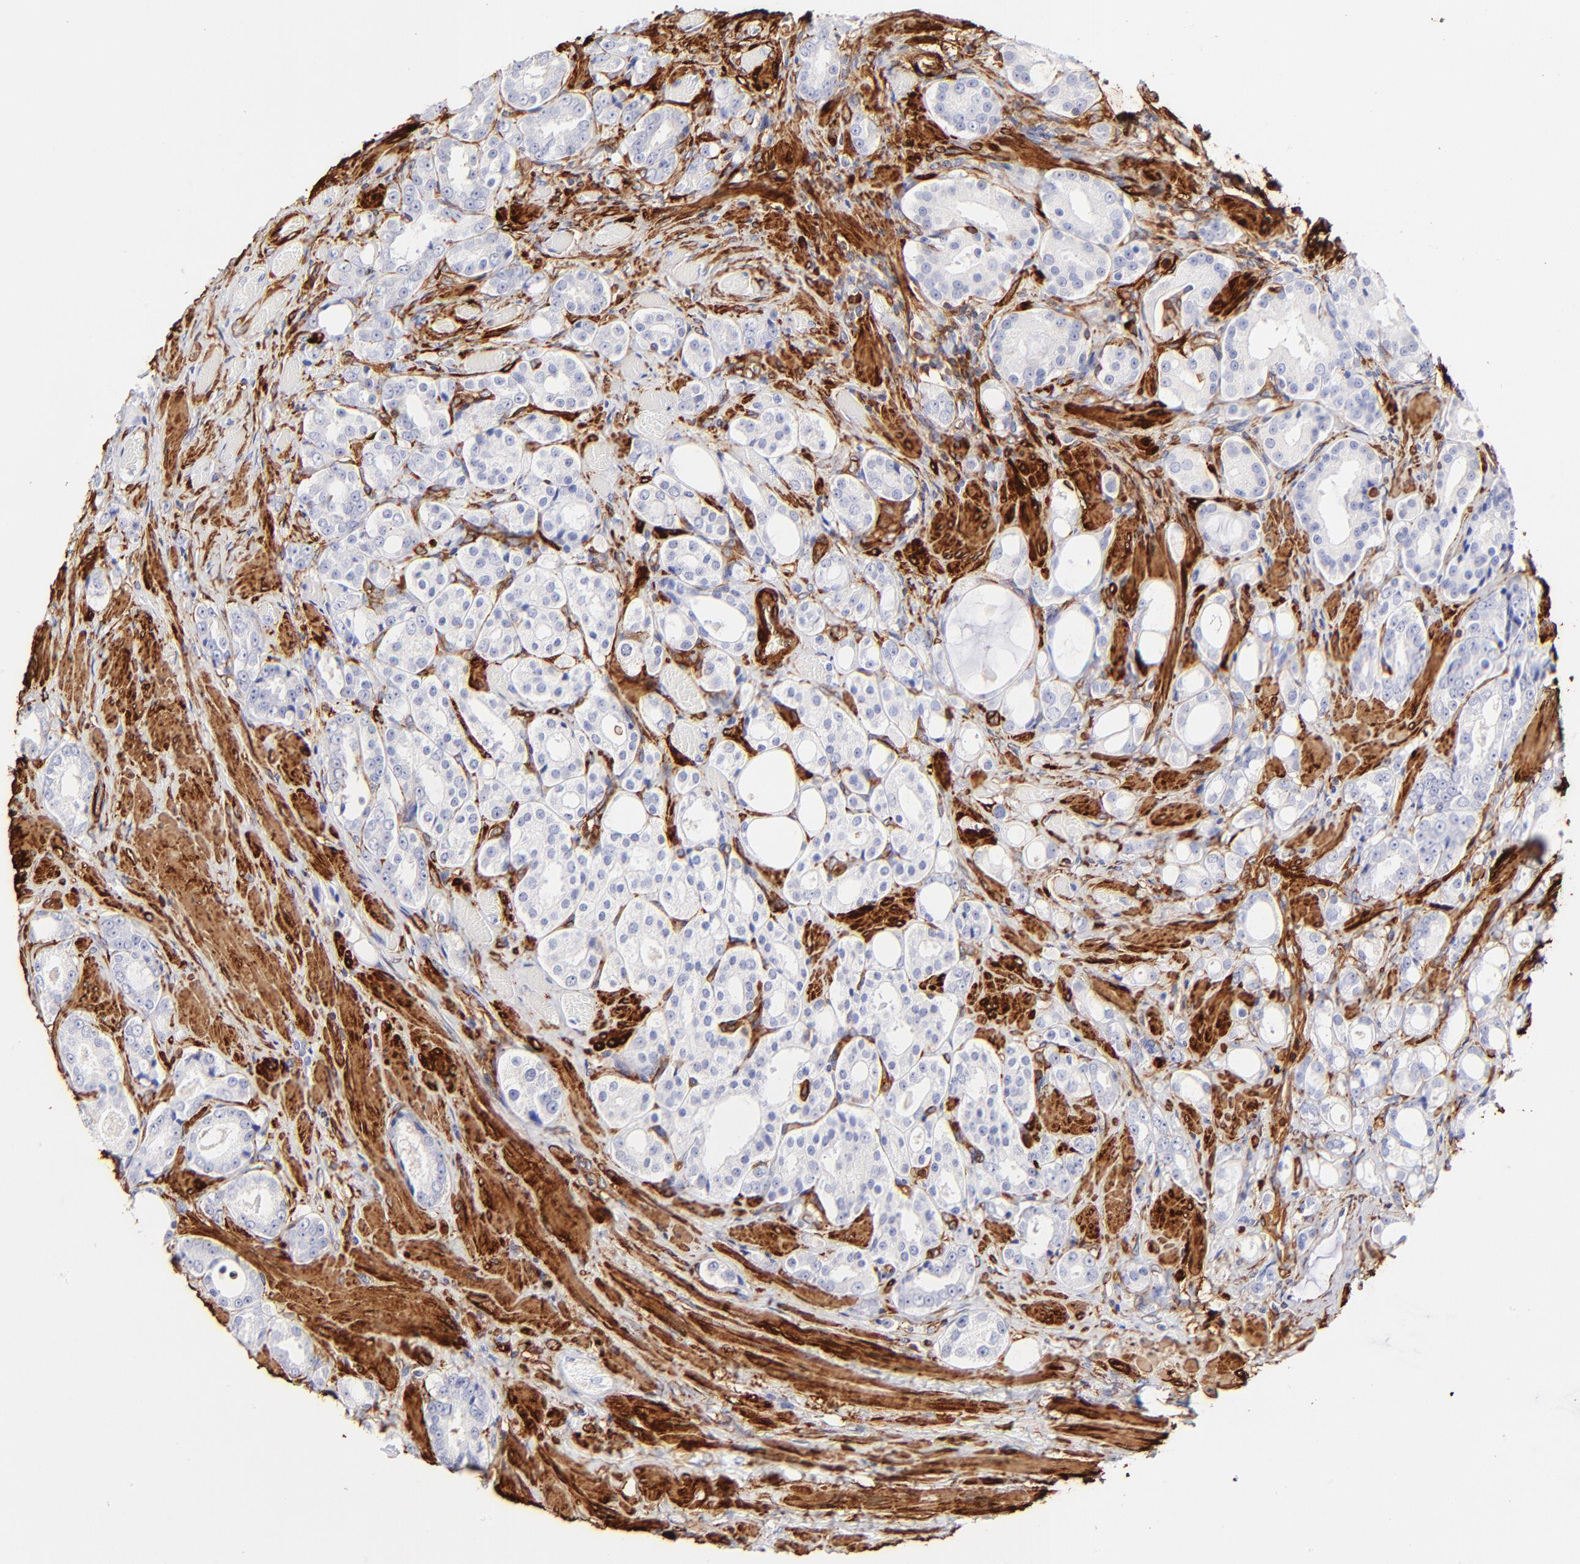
{"staining": {"intensity": "negative", "quantity": "none", "location": "none"}, "tissue": "prostate cancer", "cell_type": "Tumor cells", "image_type": "cancer", "snomed": [{"axis": "morphology", "description": "Adenocarcinoma, Medium grade"}, {"axis": "topography", "description": "Prostate"}], "caption": "Human prostate cancer (adenocarcinoma (medium-grade)) stained for a protein using immunohistochemistry (IHC) reveals no positivity in tumor cells.", "gene": "FLNA", "patient": {"sex": "male", "age": 60}}